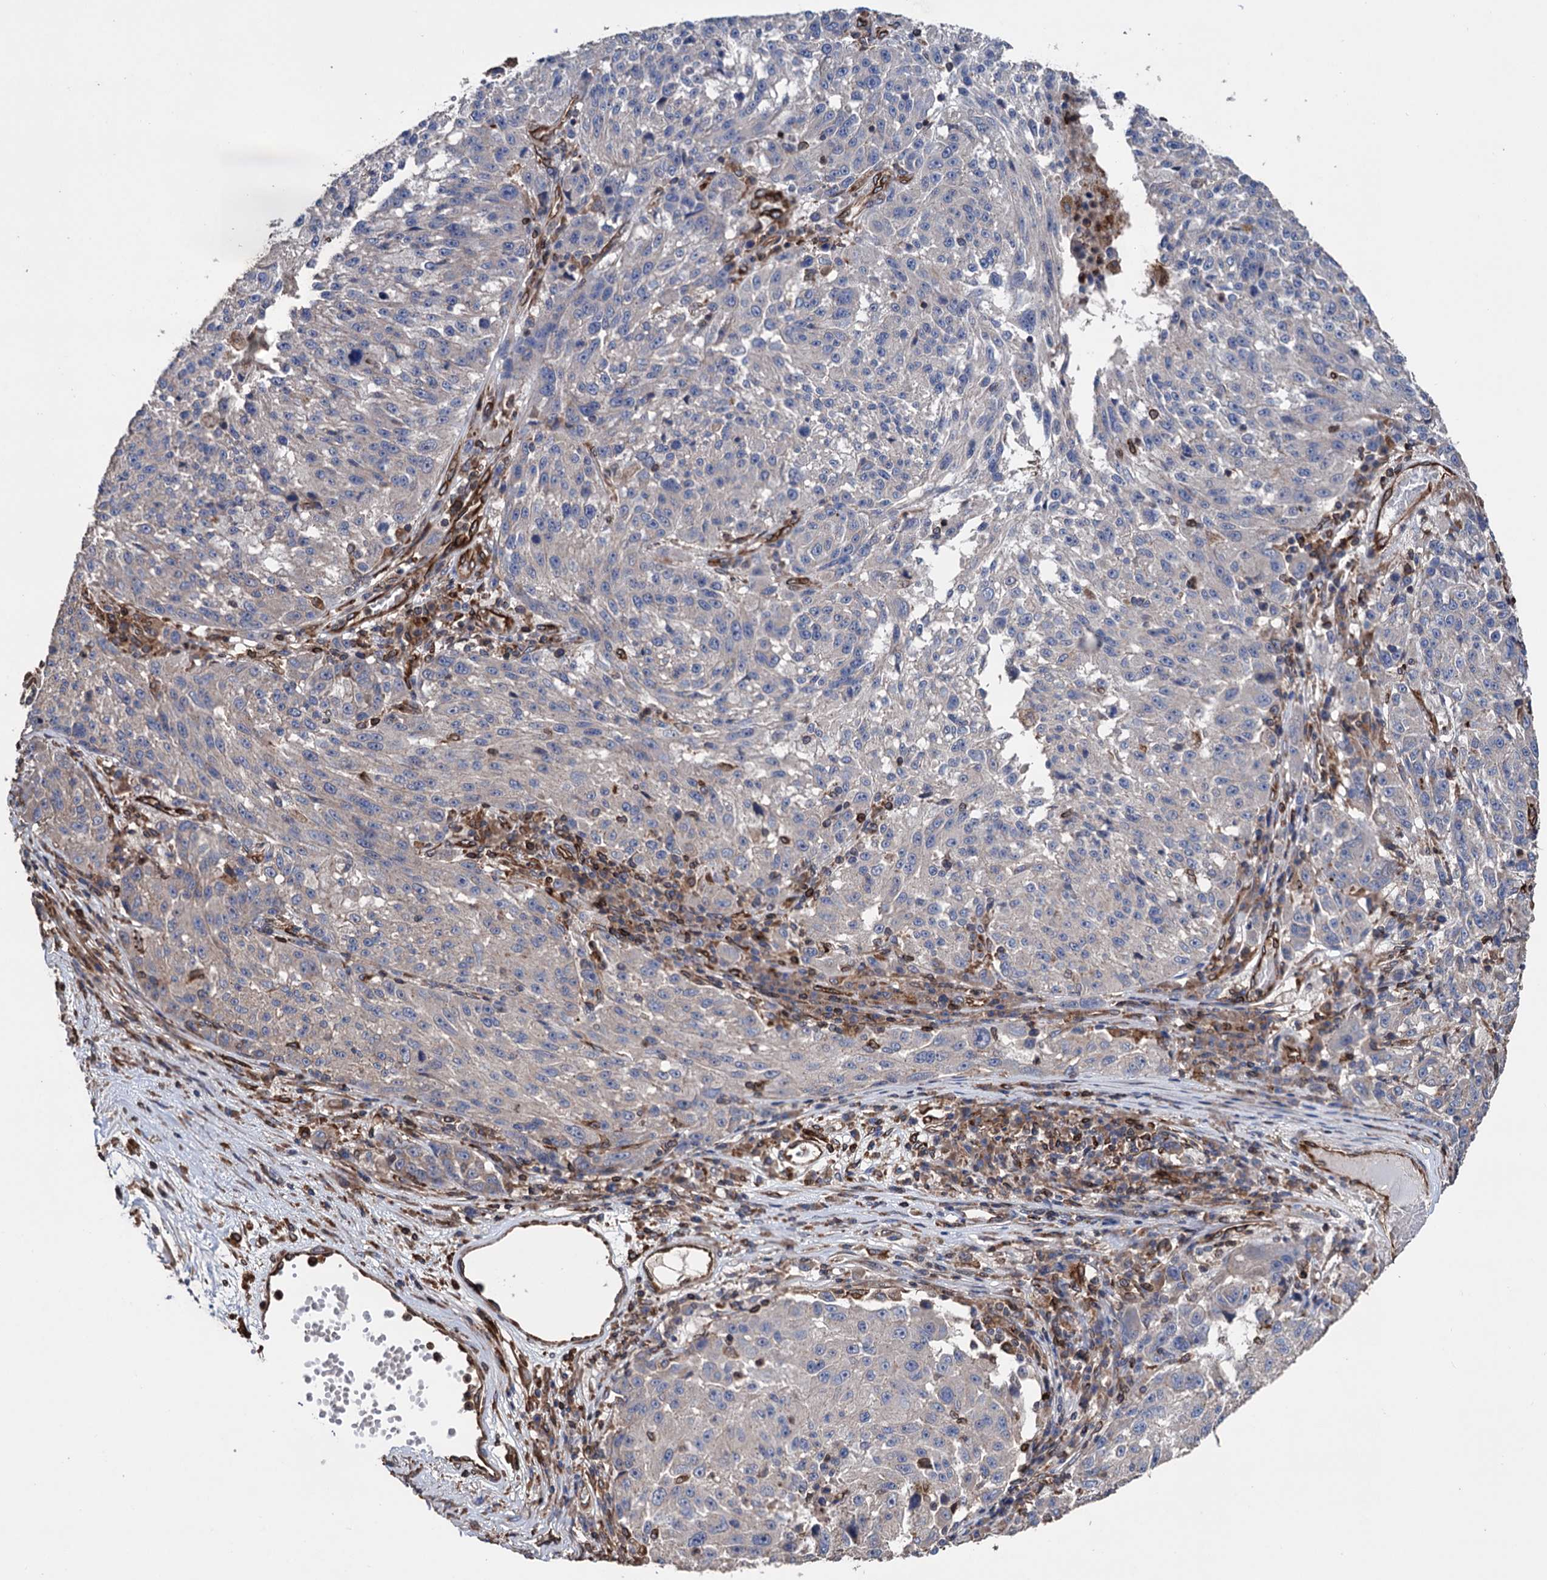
{"staining": {"intensity": "negative", "quantity": "none", "location": "none"}, "tissue": "melanoma", "cell_type": "Tumor cells", "image_type": "cancer", "snomed": [{"axis": "morphology", "description": "Malignant melanoma, NOS"}, {"axis": "topography", "description": "Skin"}], "caption": "This photomicrograph is of melanoma stained with immunohistochemistry (IHC) to label a protein in brown with the nuclei are counter-stained blue. There is no staining in tumor cells.", "gene": "STING1", "patient": {"sex": "male", "age": 53}}